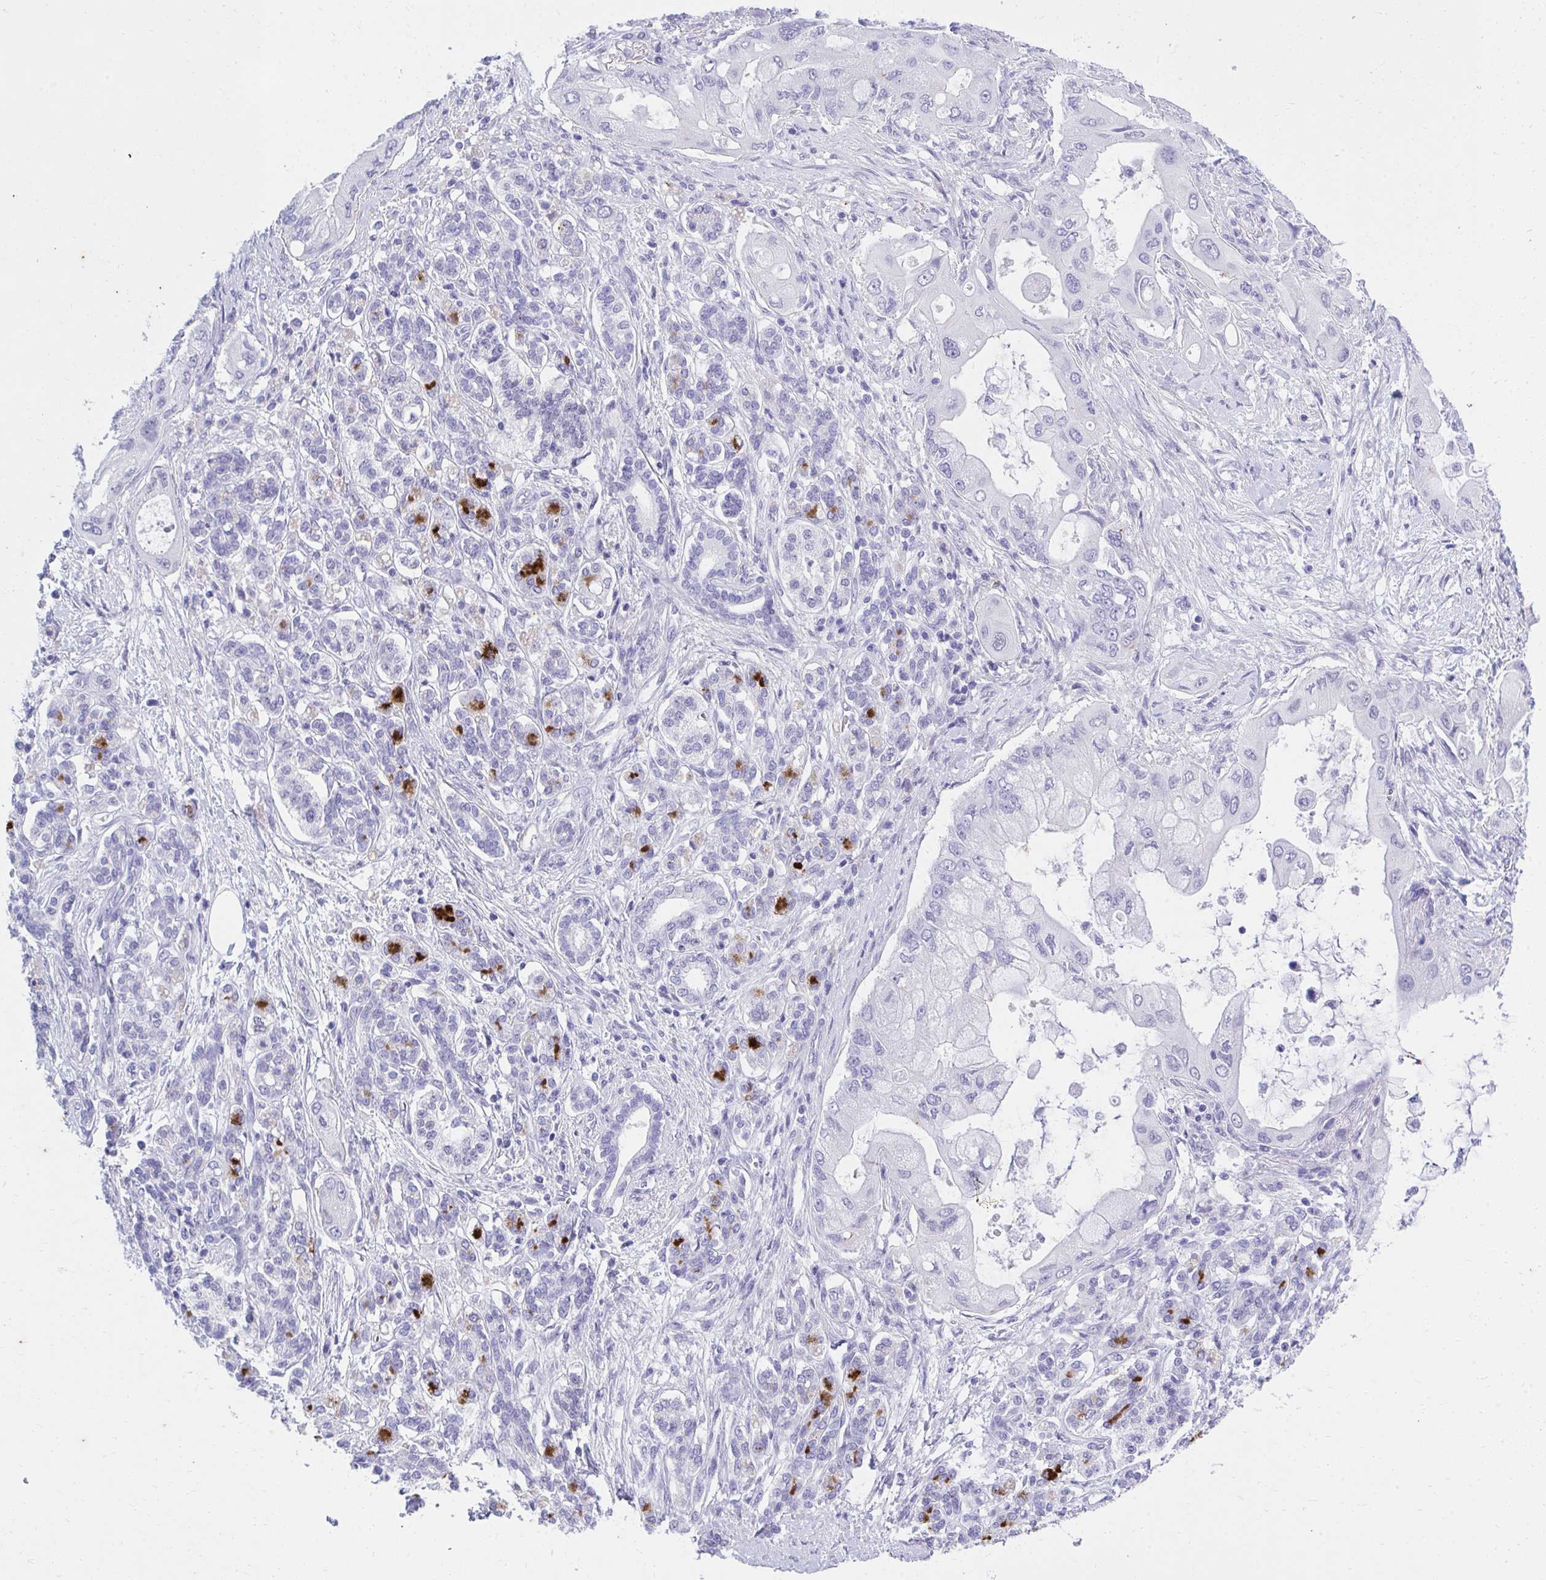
{"staining": {"intensity": "negative", "quantity": "none", "location": "none"}, "tissue": "pancreatic cancer", "cell_type": "Tumor cells", "image_type": "cancer", "snomed": [{"axis": "morphology", "description": "Adenocarcinoma, NOS"}, {"axis": "topography", "description": "Pancreas"}], "caption": "Immunohistochemistry micrograph of human adenocarcinoma (pancreatic) stained for a protein (brown), which demonstrates no positivity in tumor cells.", "gene": "KLK1", "patient": {"sex": "male", "age": 57}}